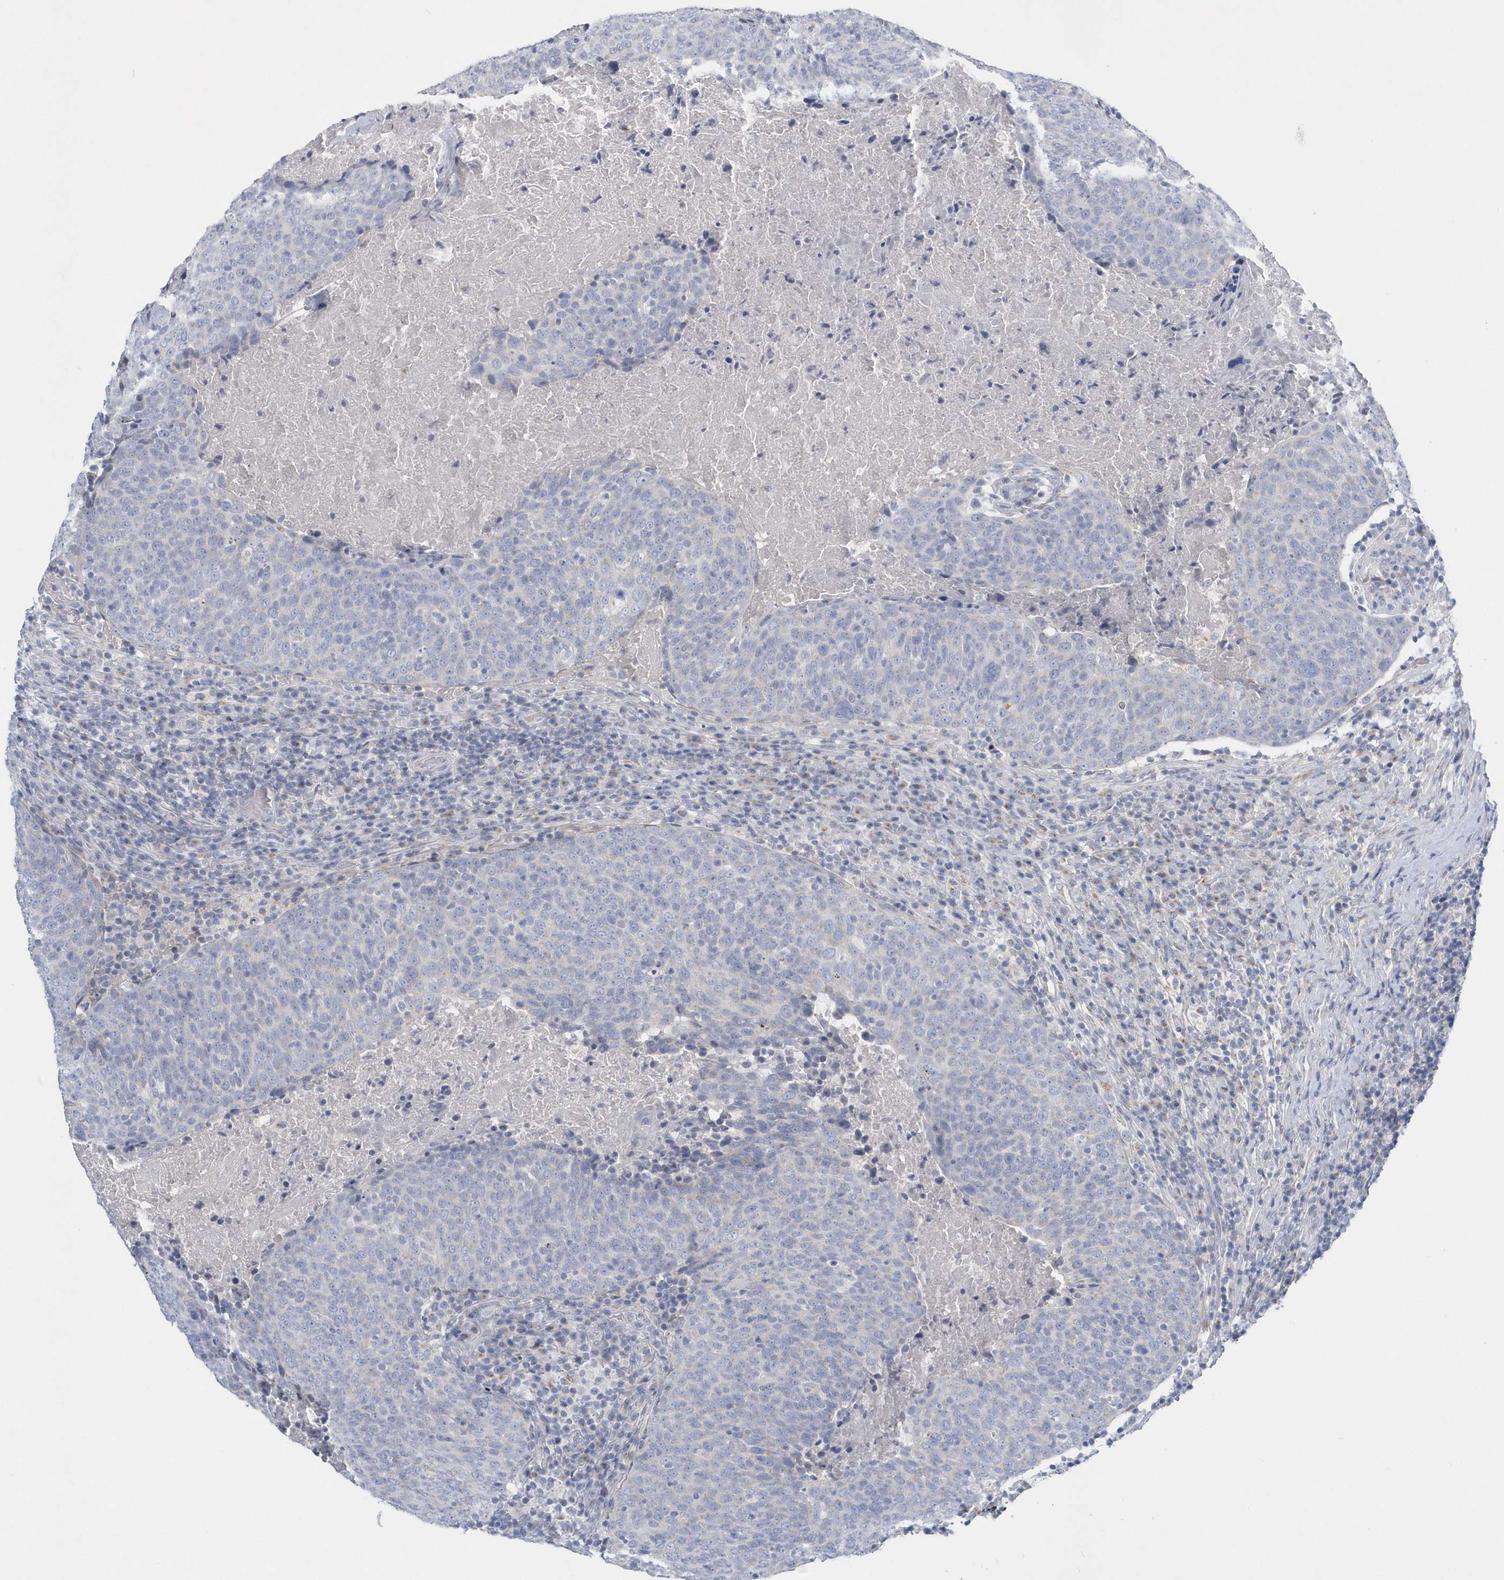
{"staining": {"intensity": "negative", "quantity": "none", "location": "none"}, "tissue": "head and neck cancer", "cell_type": "Tumor cells", "image_type": "cancer", "snomed": [{"axis": "morphology", "description": "Squamous cell carcinoma, NOS"}, {"axis": "morphology", "description": "Squamous cell carcinoma, metastatic, NOS"}, {"axis": "topography", "description": "Lymph node"}, {"axis": "topography", "description": "Head-Neck"}], "caption": "Tumor cells show no significant staining in metastatic squamous cell carcinoma (head and neck). The staining was performed using DAB to visualize the protein expression in brown, while the nuclei were stained in blue with hematoxylin (Magnification: 20x).", "gene": "SPATA18", "patient": {"sex": "male", "age": 62}}